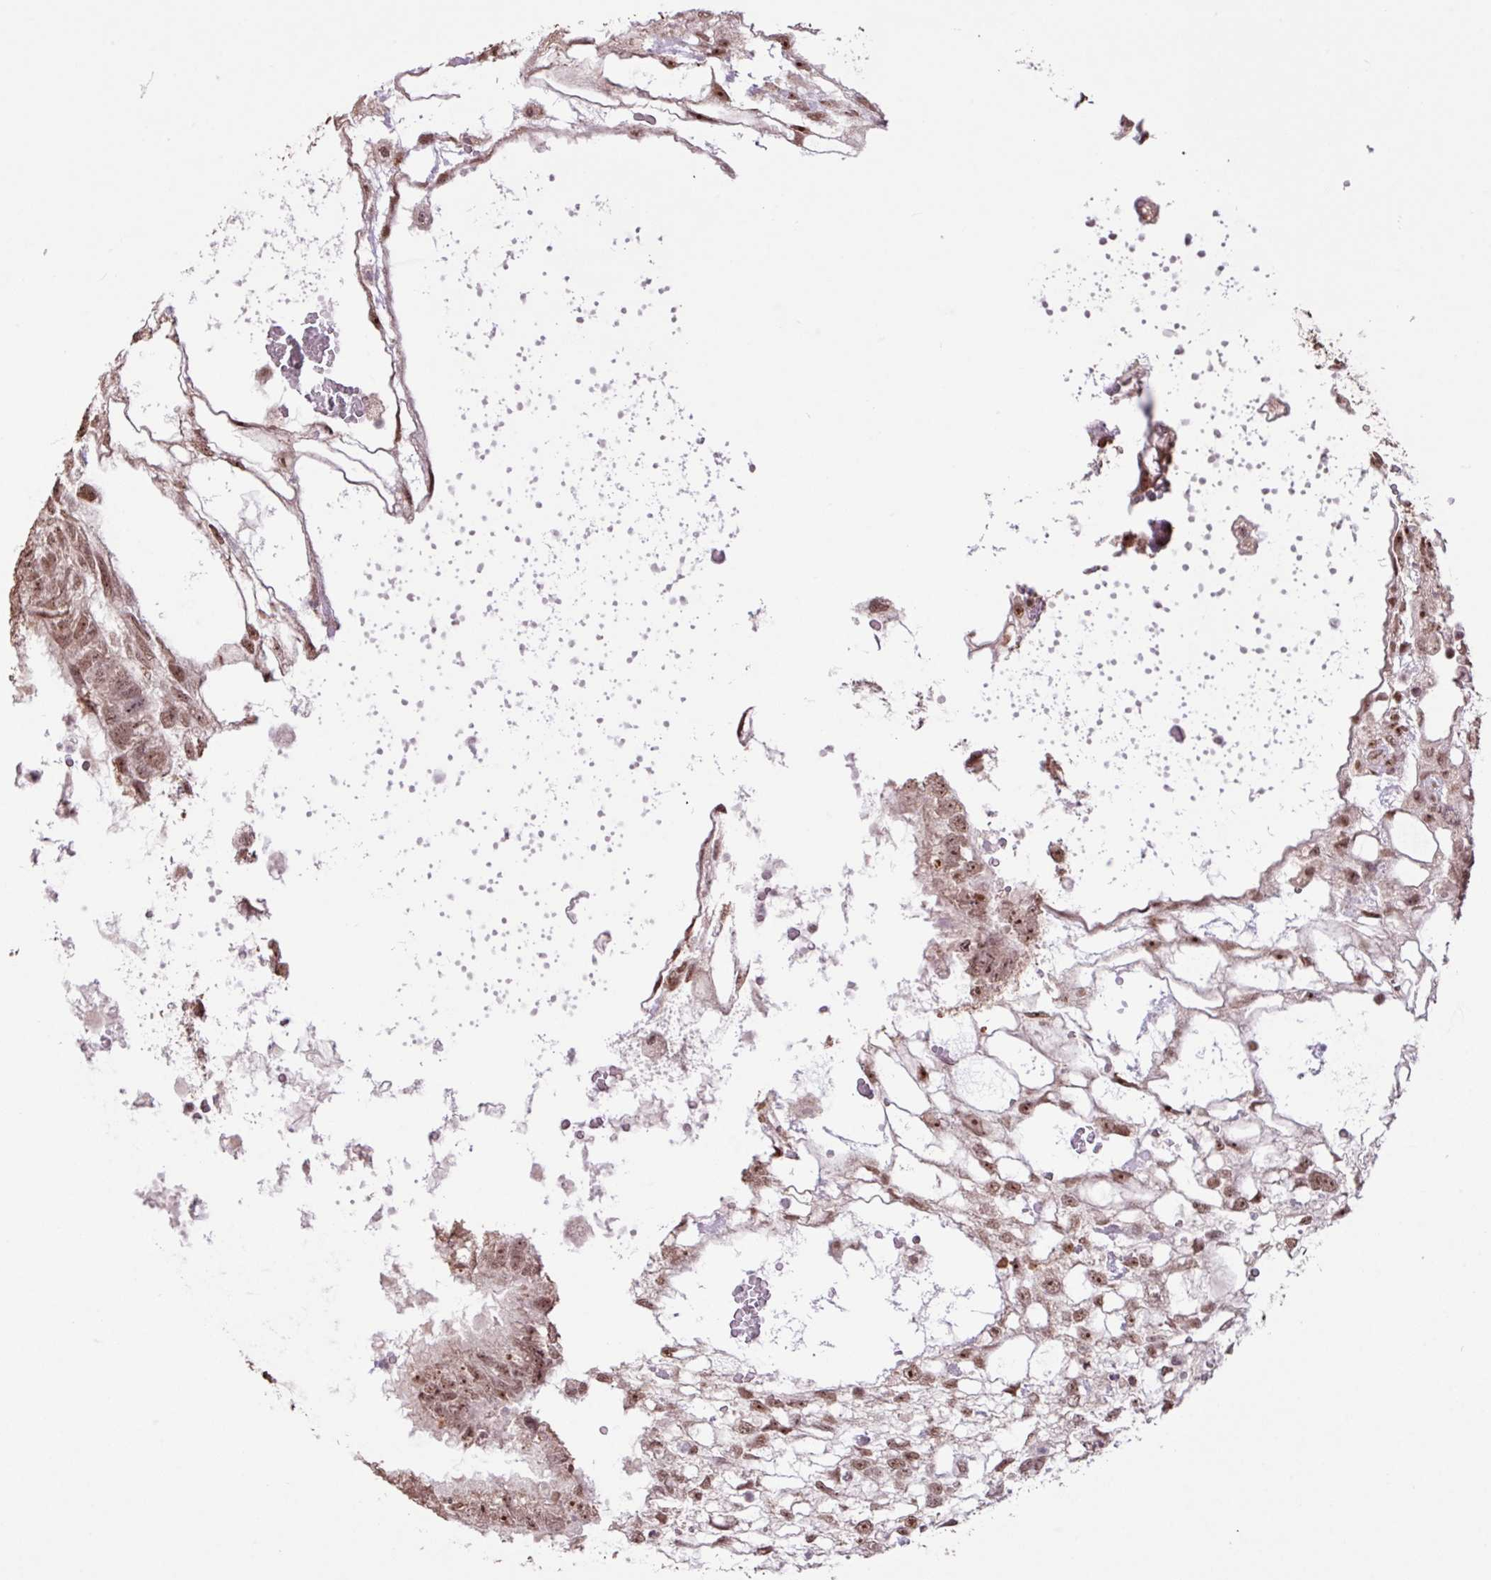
{"staining": {"intensity": "moderate", "quantity": ">75%", "location": "nuclear"}, "tissue": "testis cancer", "cell_type": "Tumor cells", "image_type": "cancer", "snomed": [{"axis": "morphology", "description": "Normal tissue, NOS"}, {"axis": "morphology", "description": "Carcinoma, Embryonal, NOS"}, {"axis": "topography", "description": "Testis"}], "caption": "The photomicrograph exhibits staining of testis cancer, revealing moderate nuclear protein expression (brown color) within tumor cells.", "gene": "ZNF709", "patient": {"sex": "male", "age": 32}}